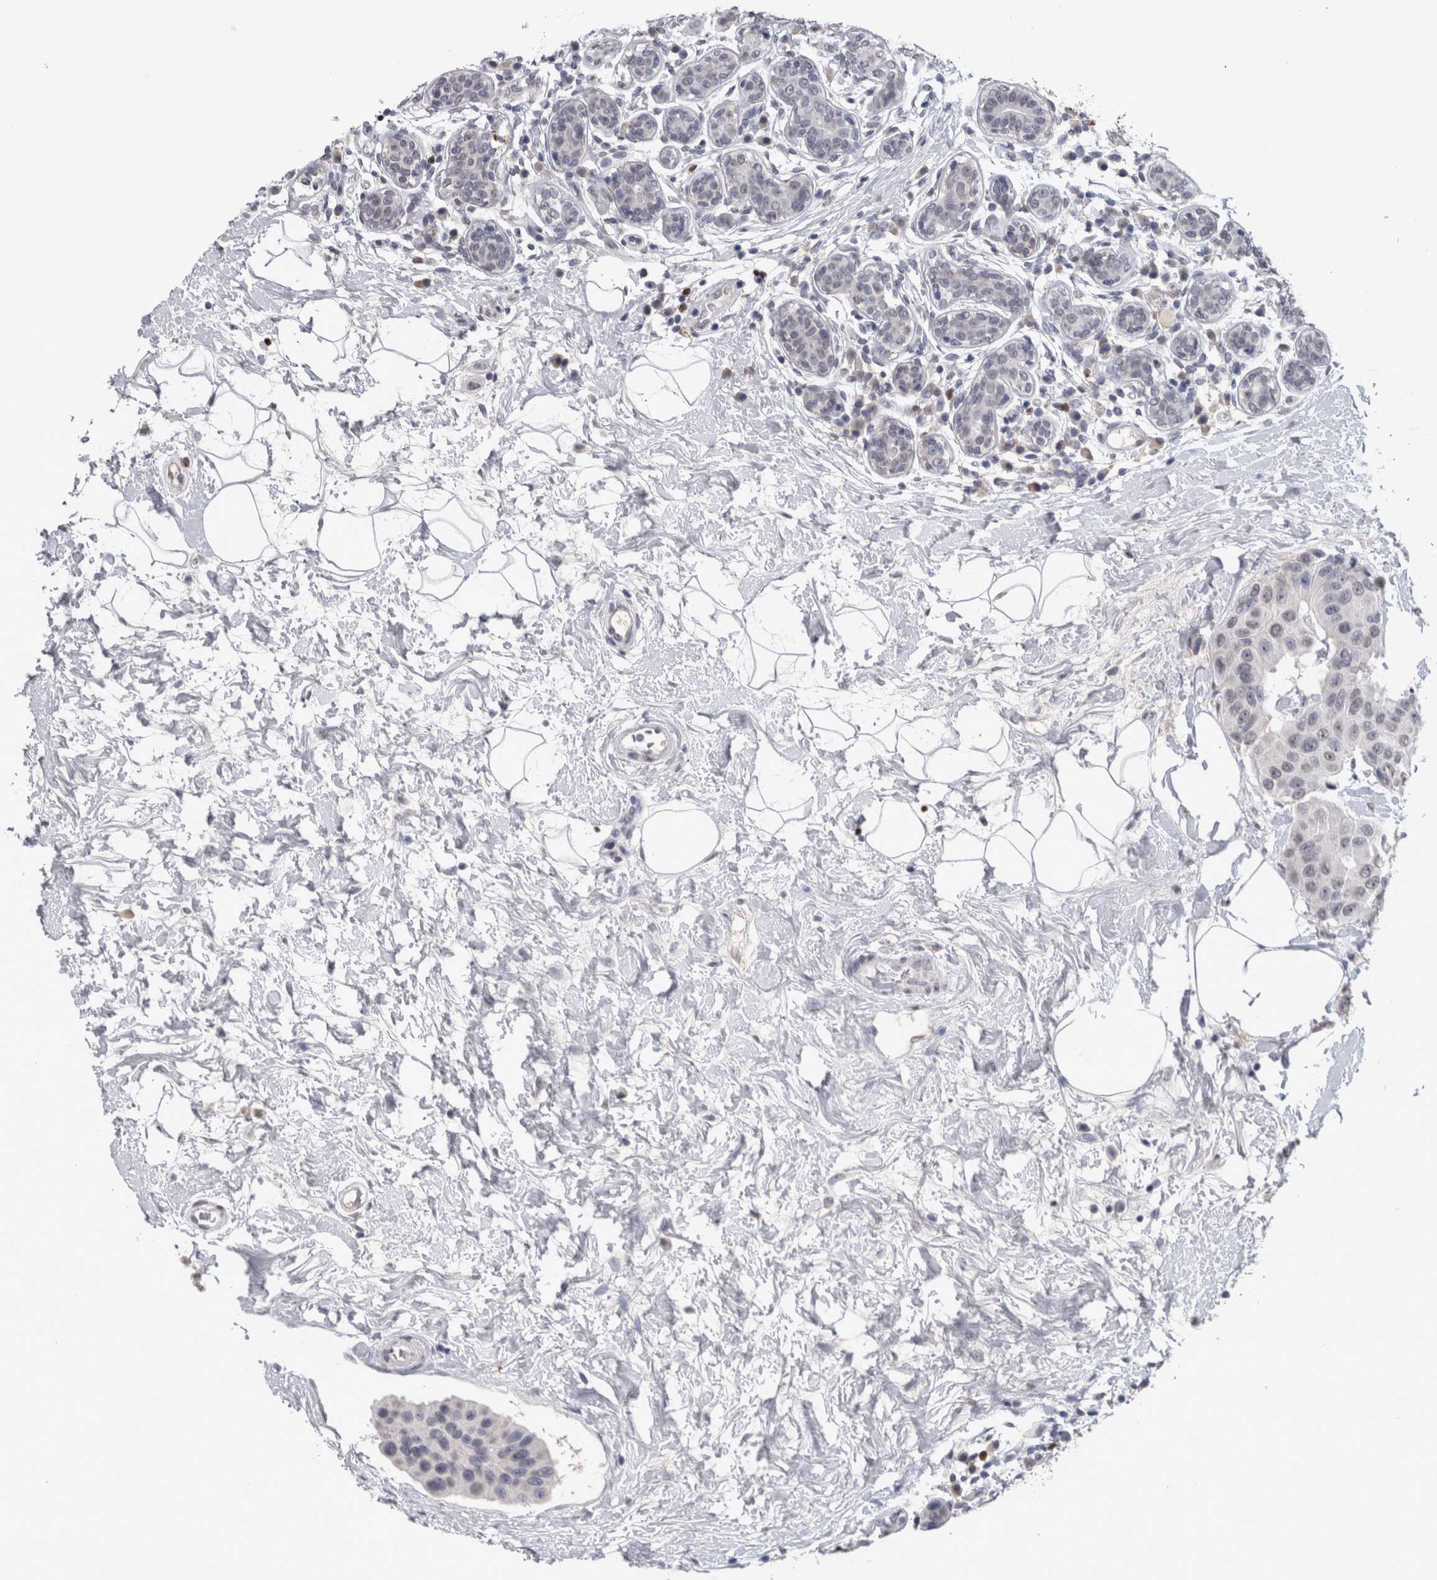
{"staining": {"intensity": "negative", "quantity": "none", "location": "none"}, "tissue": "breast cancer", "cell_type": "Tumor cells", "image_type": "cancer", "snomed": [{"axis": "morphology", "description": "Normal tissue, NOS"}, {"axis": "morphology", "description": "Duct carcinoma"}, {"axis": "topography", "description": "Breast"}], "caption": "A photomicrograph of breast cancer stained for a protein demonstrates no brown staining in tumor cells.", "gene": "PAX5", "patient": {"sex": "female", "age": 39}}